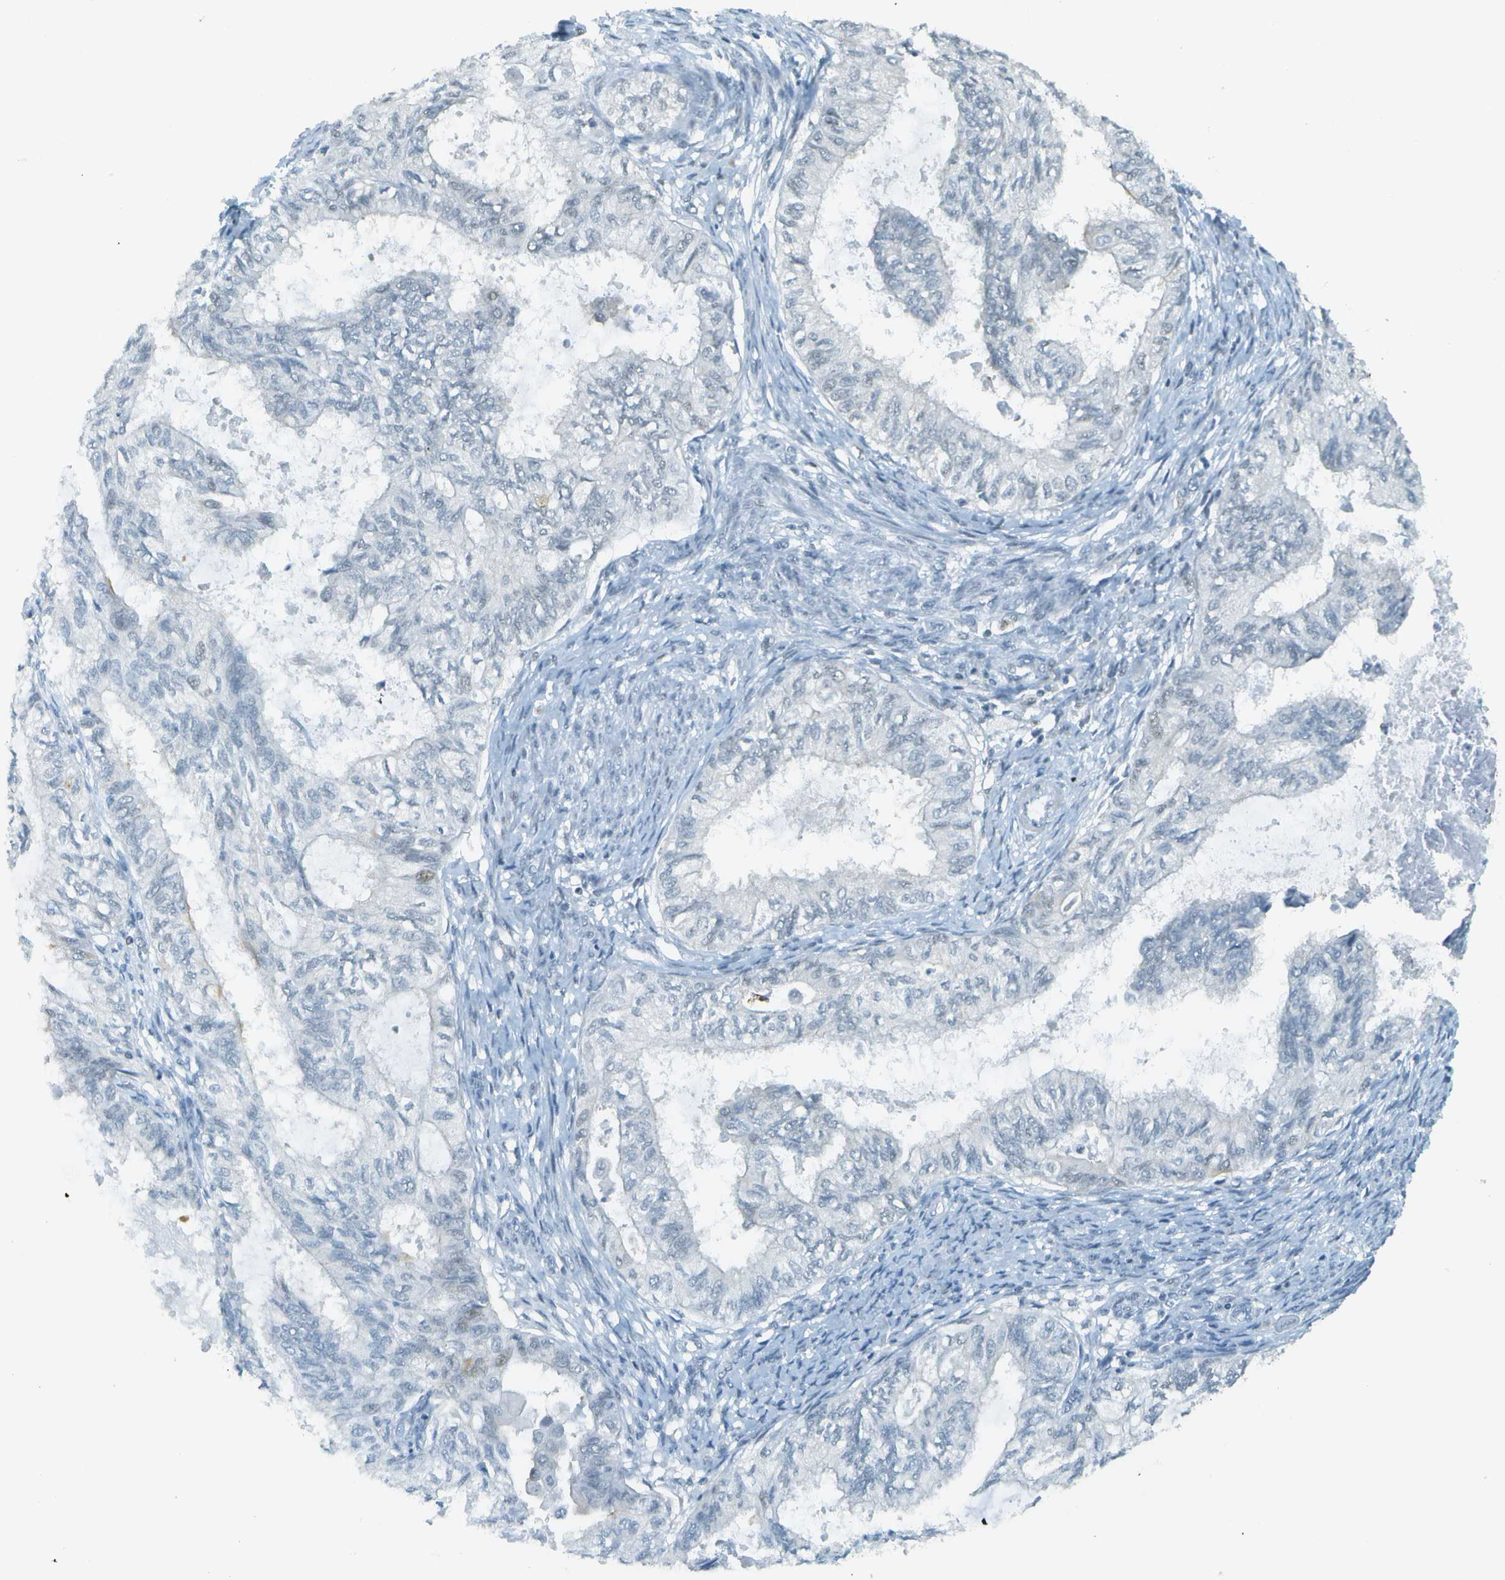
{"staining": {"intensity": "negative", "quantity": "none", "location": "none"}, "tissue": "cervical cancer", "cell_type": "Tumor cells", "image_type": "cancer", "snomed": [{"axis": "morphology", "description": "Normal tissue, NOS"}, {"axis": "morphology", "description": "Adenocarcinoma, NOS"}, {"axis": "topography", "description": "Cervix"}, {"axis": "topography", "description": "Endometrium"}], "caption": "Tumor cells show no significant positivity in cervical cancer (adenocarcinoma).", "gene": "NEK11", "patient": {"sex": "female", "age": 86}}